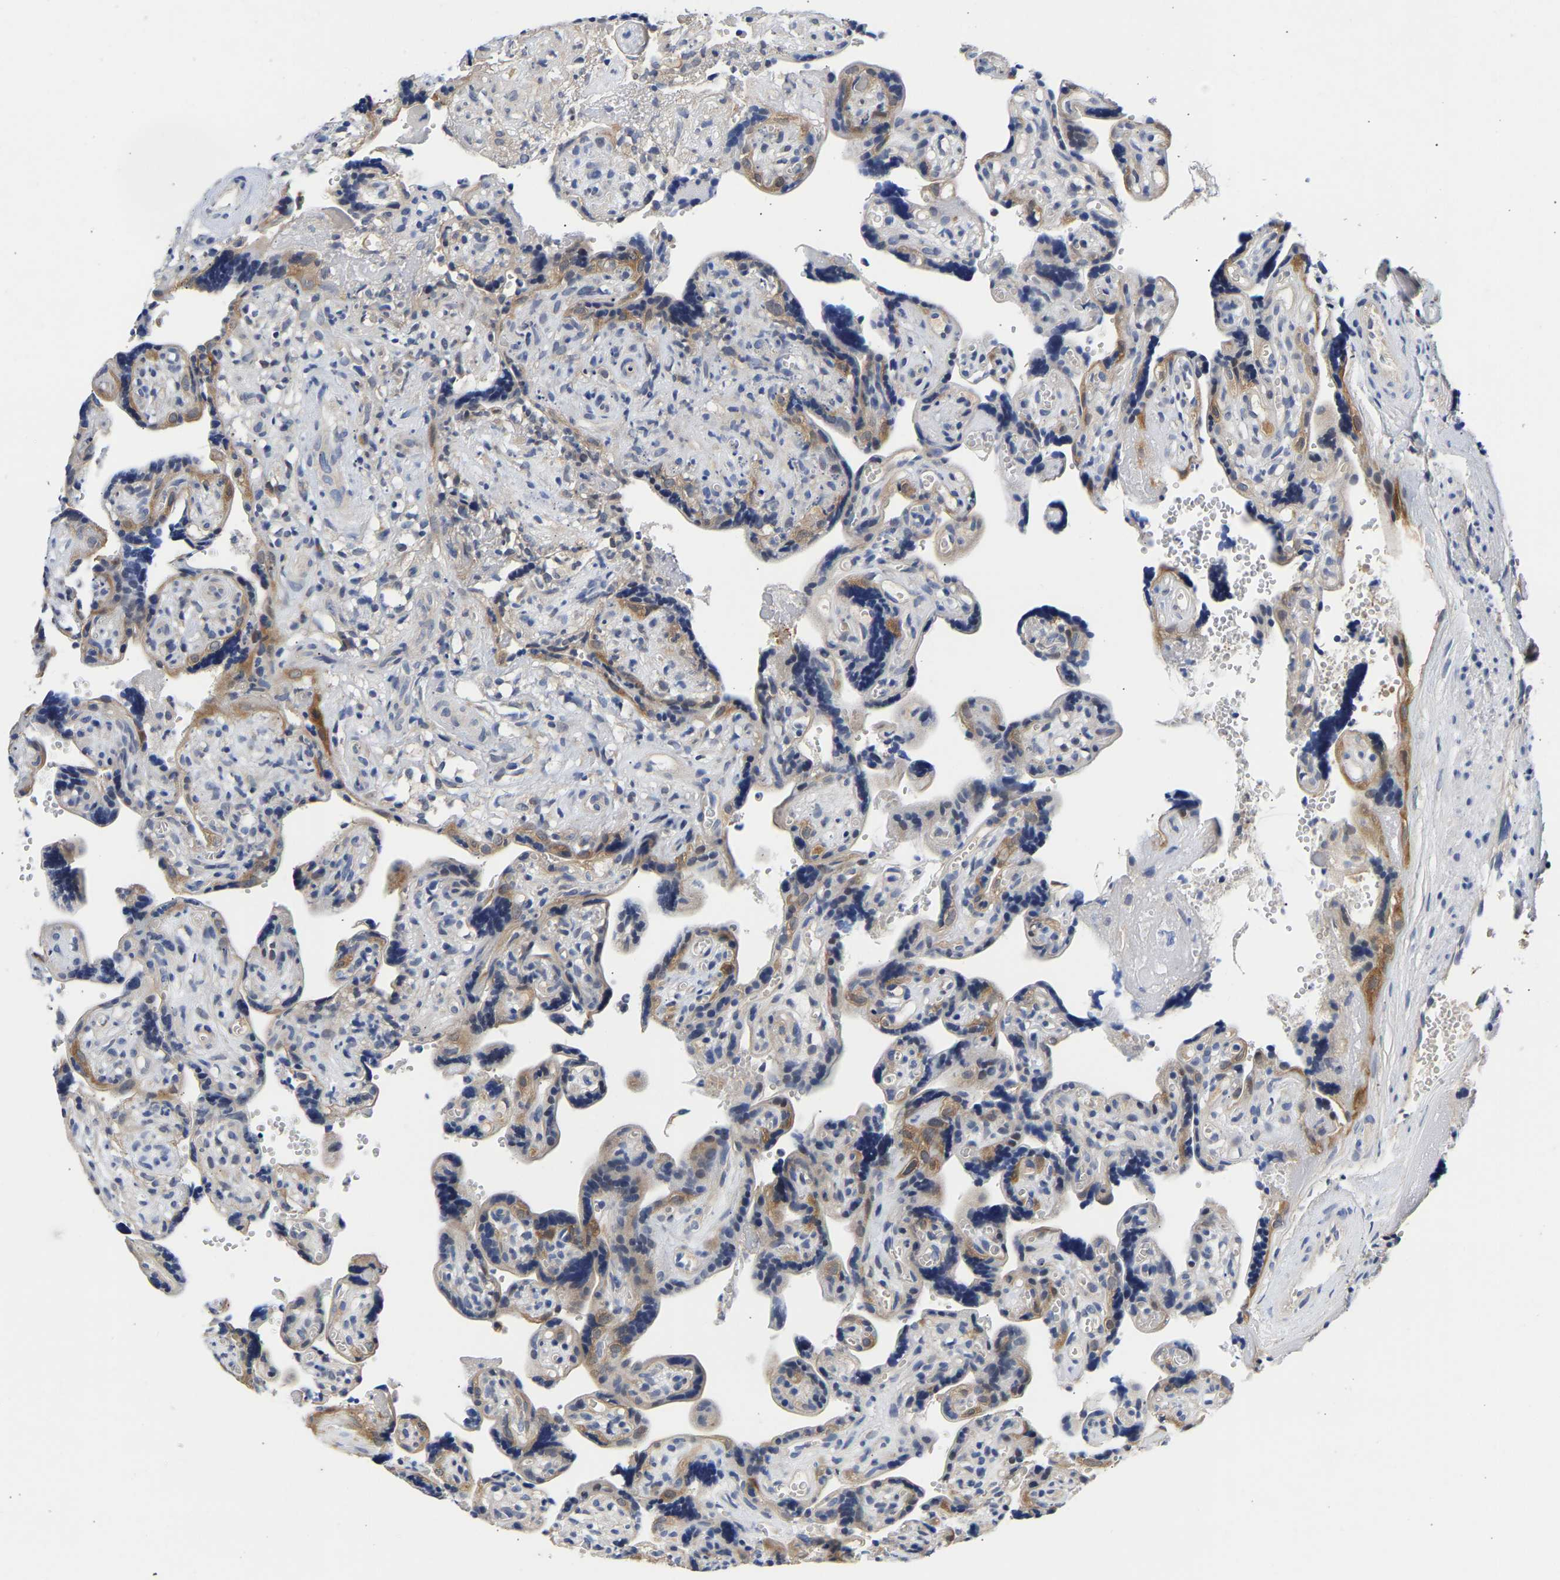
{"staining": {"intensity": "moderate", "quantity": "<25%", "location": "cytoplasmic/membranous"}, "tissue": "placenta", "cell_type": "Decidual cells", "image_type": "normal", "snomed": [{"axis": "morphology", "description": "Normal tissue, NOS"}, {"axis": "topography", "description": "Placenta"}], "caption": "This micrograph displays immunohistochemistry staining of benign human placenta, with low moderate cytoplasmic/membranous expression in about <25% of decidual cells.", "gene": "CCDC6", "patient": {"sex": "female", "age": 30}}